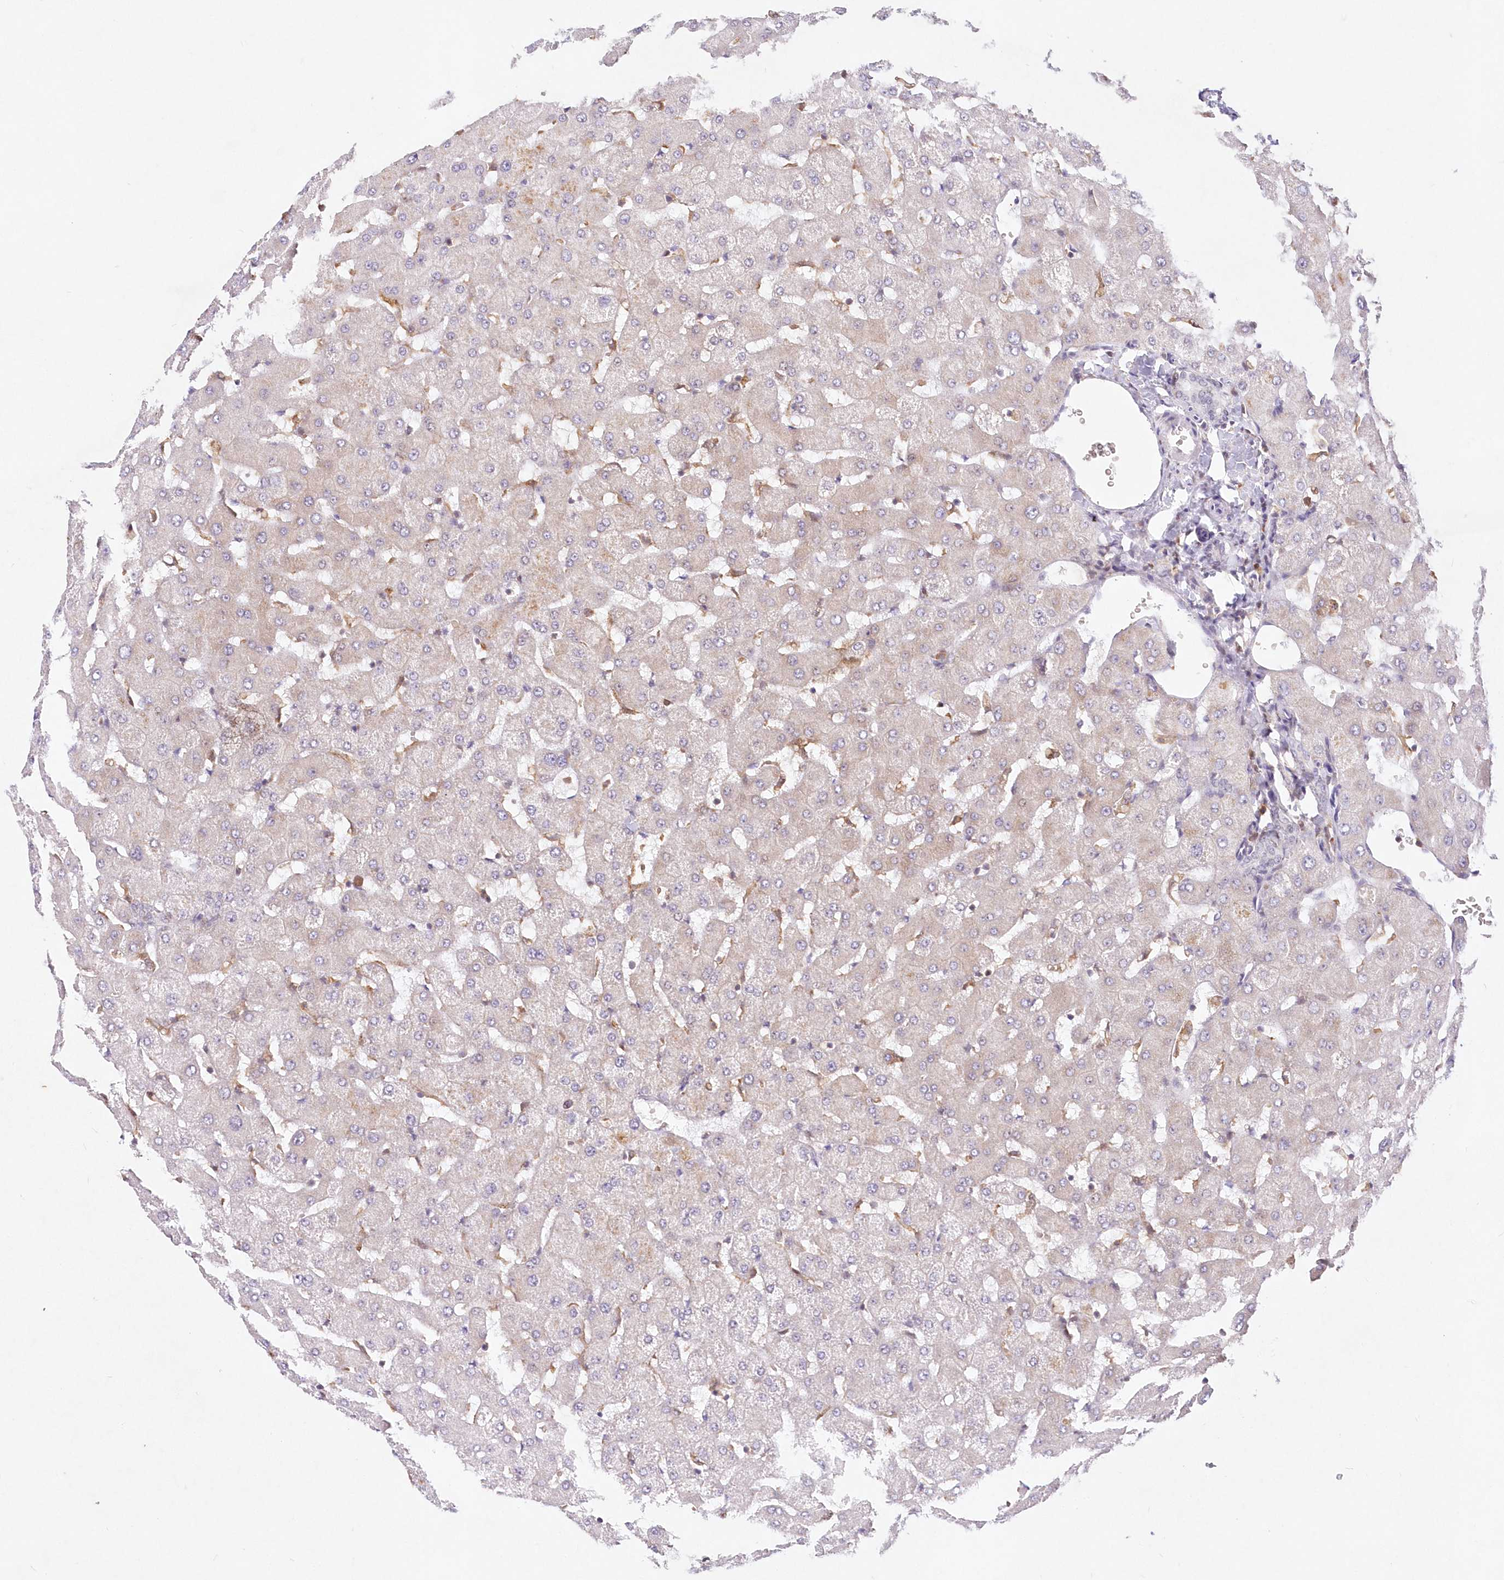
{"staining": {"intensity": "negative", "quantity": "none", "location": "none"}, "tissue": "liver", "cell_type": "Cholangiocytes", "image_type": "normal", "snomed": [{"axis": "morphology", "description": "Normal tissue, NOS"}, {"axis": "topography", "description": "Liver"}], "caption": "This photomicrograph is of normal liver stained with IHC to label a protein in brown with the nuclei are counter-stained blue. There is no staining in cholangiocytes. (Immunohistochemistry (ihc), brightfield microscopy, high magnification).", "gene": "LDB1", "patient": {"sex": "female", "age": 63}}